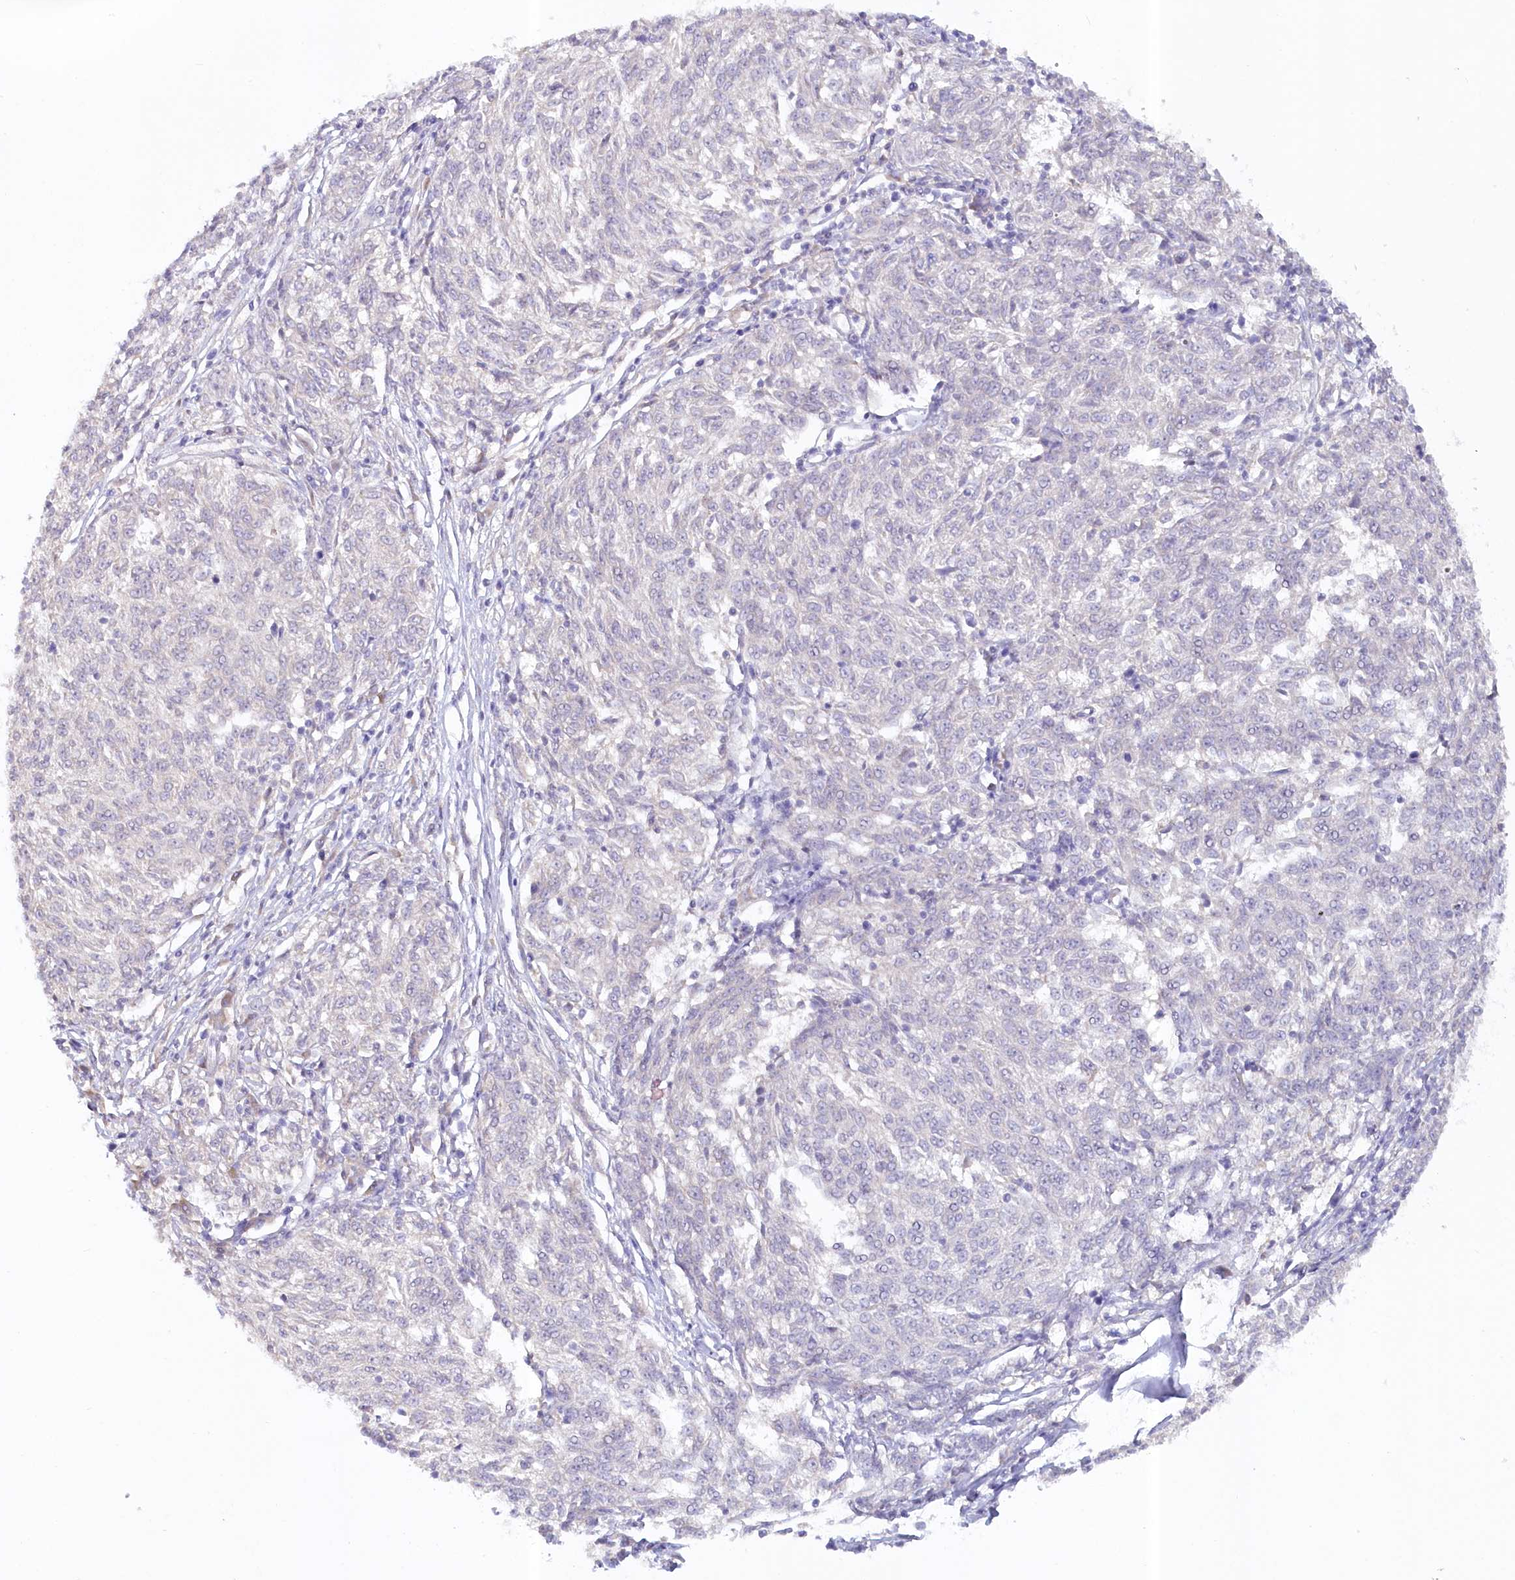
{"staining": {"intensity": "negative", "quantity": "none", "location": "none"}, "tissue": "melanoma", "cell_type": "Tumor cells", "image_type": "cancer", "snomed": [{"axis": "morphology", "description": "Malignant melanoma, NOS"}, {"axis": "topography", "description": "Skin"}], "caption": "Tumor cells are negative for brown protein staining in malignant melanoma.", "gene": "PAIP2", "patient": {"sex": "female", "age": 72}}